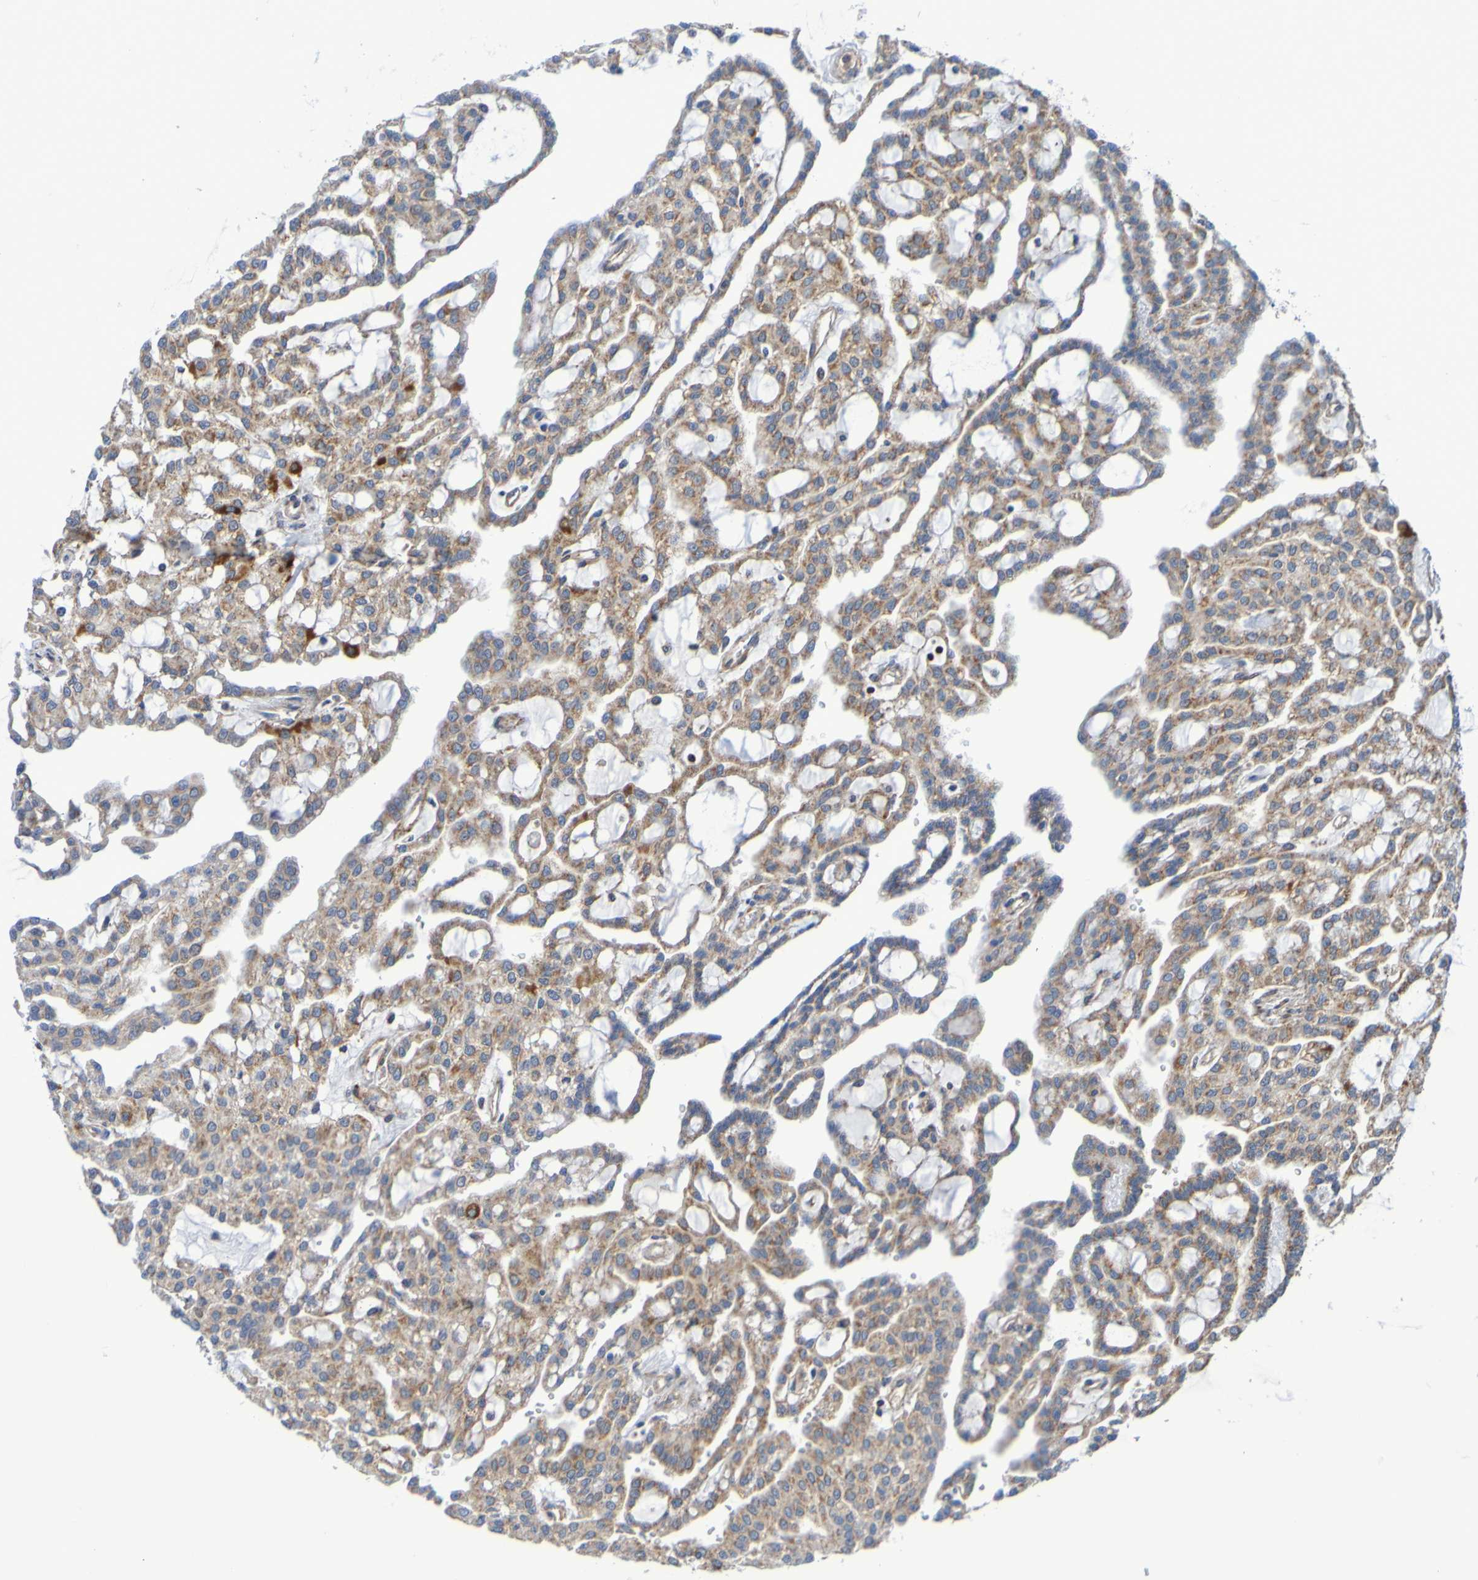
{"staining": {"intensity": "moderate", "quantity": ">75%", "location": "cytoplasmic/membranous"}, "tissue": "renal cancer", "cell_type": "Tumor cells", "image_type": "cancer", "snomed": [{"axis": "morphology", "description": "Adenocarcinoma, NOS"}, {"axis": "topography", "description": "Kidney"}], "caption": "Renal cancer (adenocarcinoma) stained with a brown dye displays moderate cytoplasmic/membranous positive positivity in approximately >75% of tumor cells.", "gene": "CCDC51", "patient": {"sex": "male", "age": 63}}